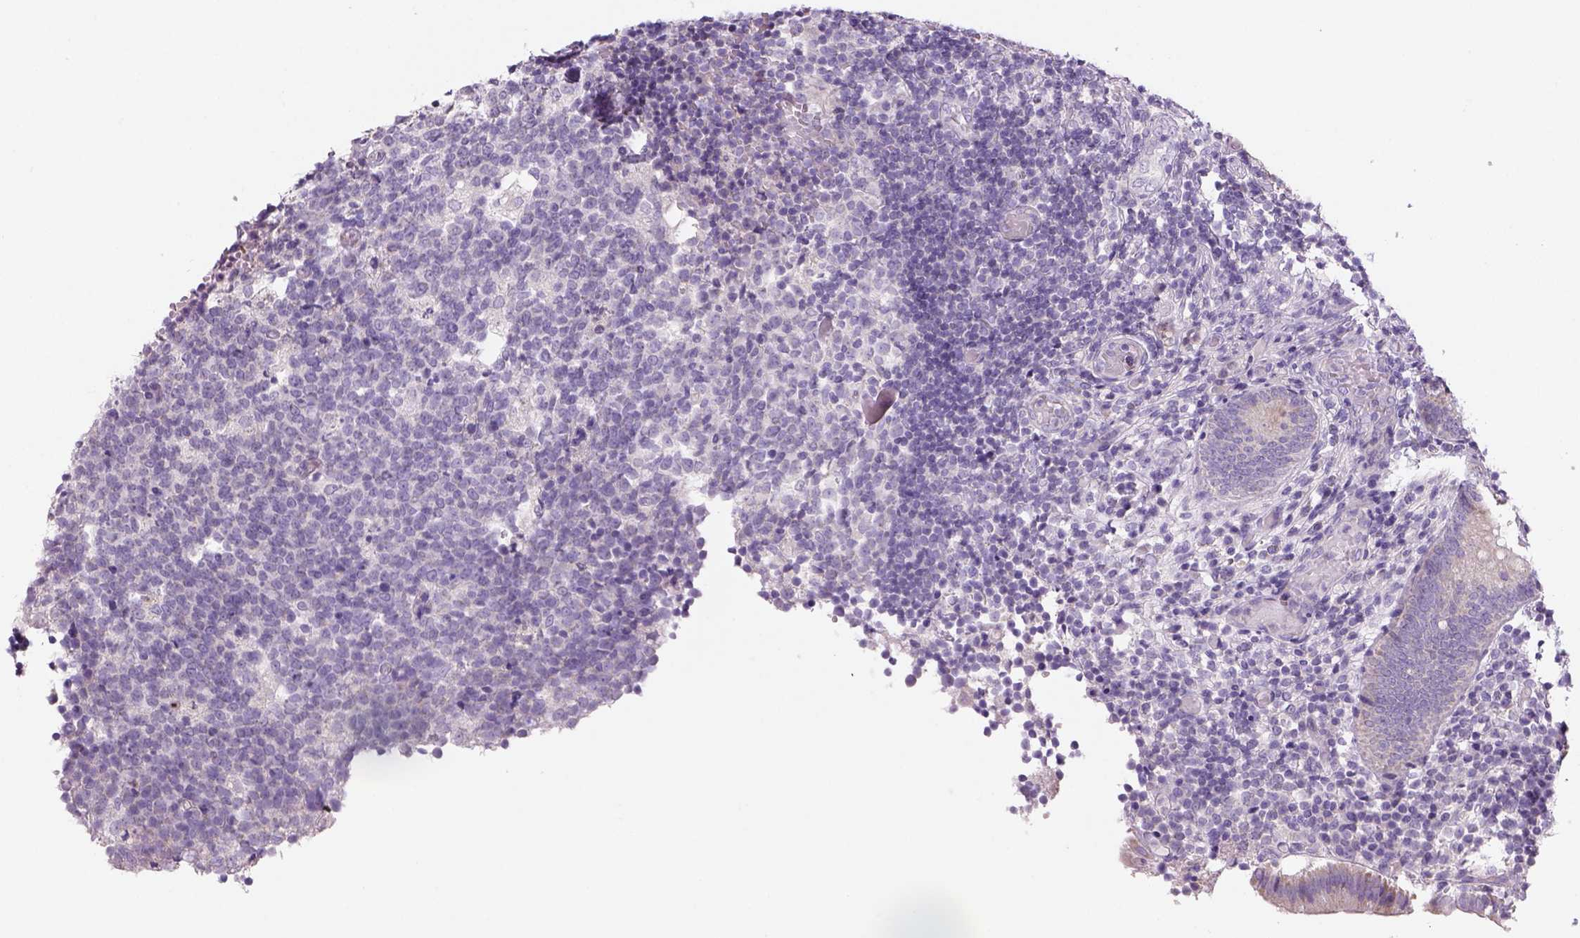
{"staining": {"intensity": "weak", "quantity": ">75%", "location": "cytoplasmic/membranous"}, "tissue": "appendix", "cell_type": "Glandular cells", "image_type": "normal", "snomed": [{"axis": "morphology", "description": "Normal tissue, NOS"}, {"axis": "topography", "description": "Appendix"}], "caption": "Brown immunohistochemical staining in normal appendix exhibits weak cytoplasmic/membranous expression in about >75% of glandular cells. (IHC, brightfield microscopy, high magnification).", "gene": "ADGRV1", "patient": {"sex": "female", "age": 32}}